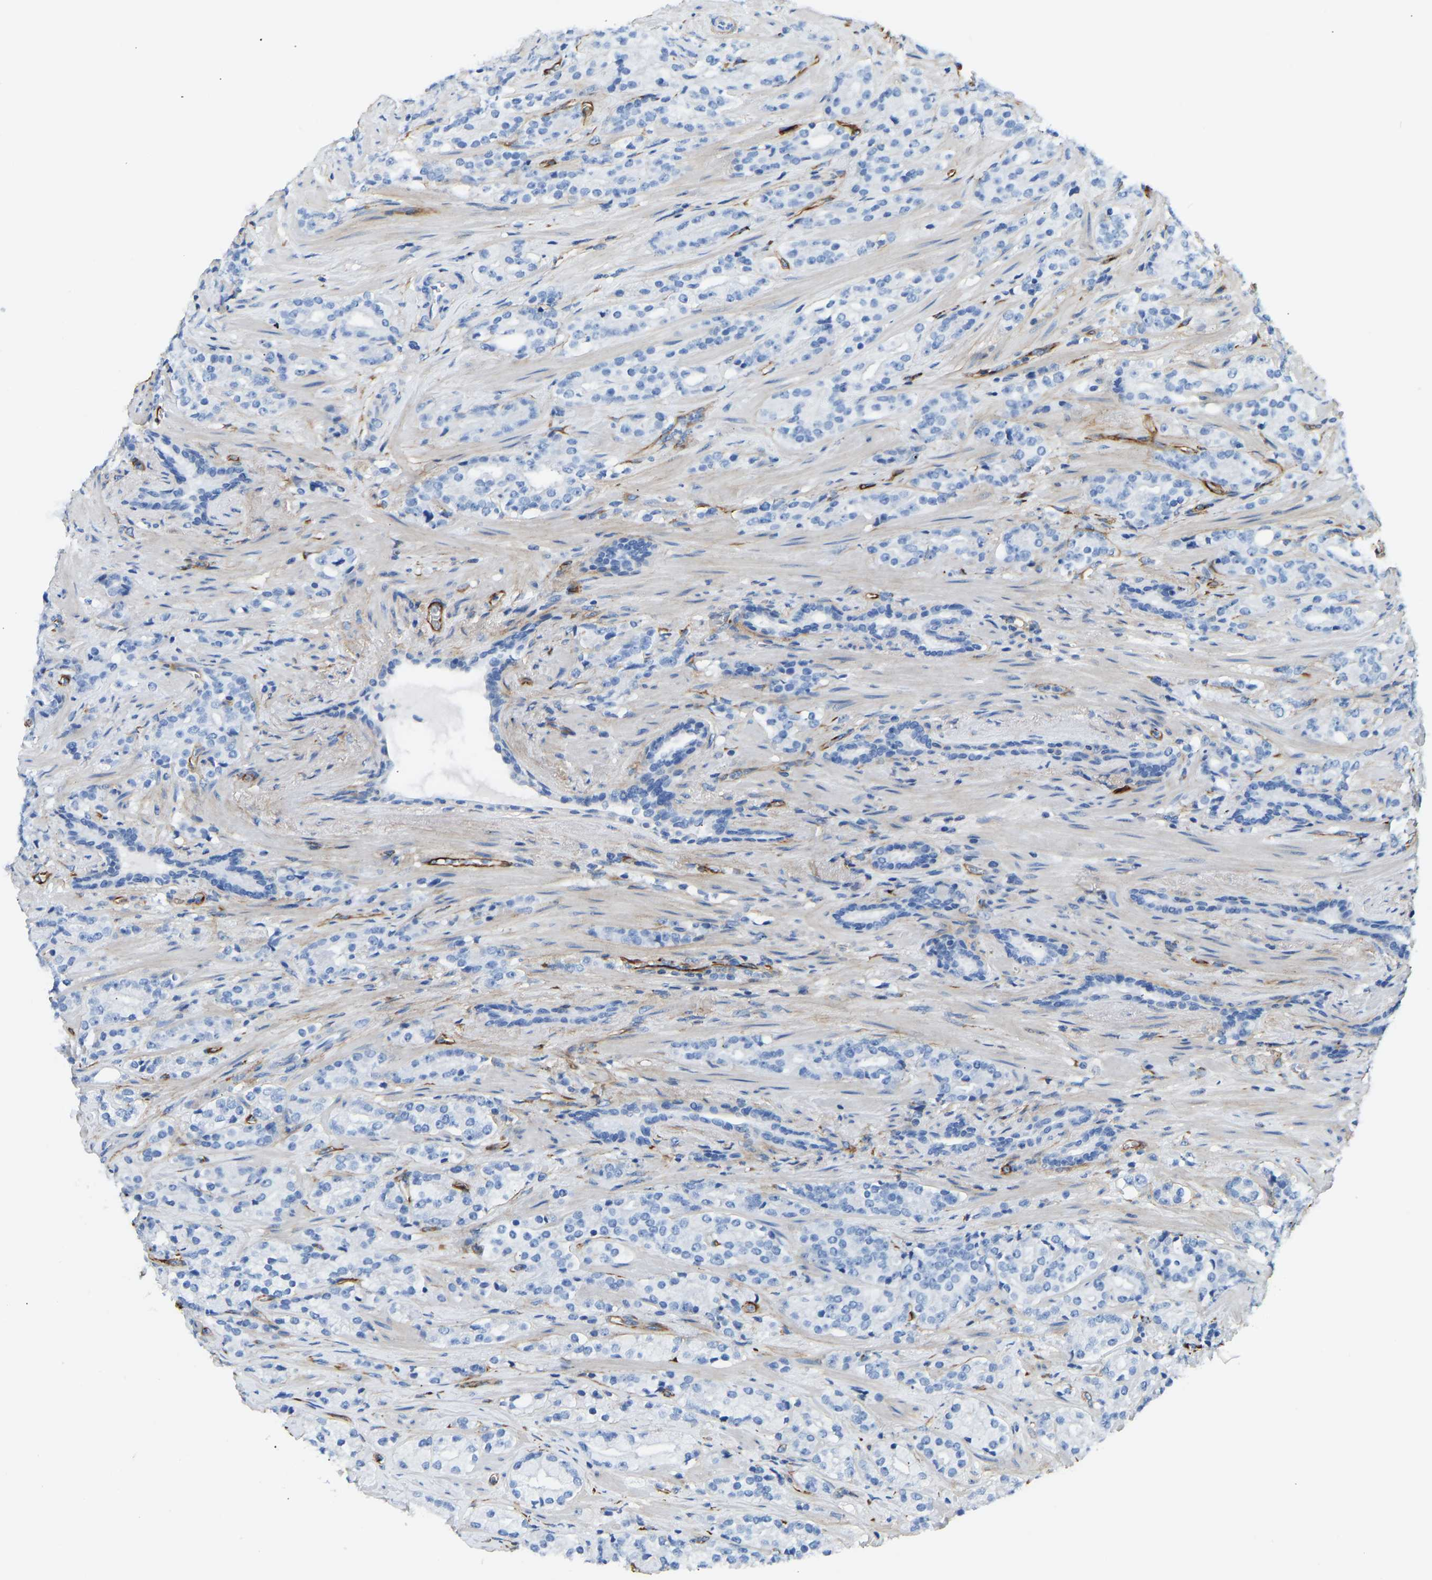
{"staining": {"intensity": "negative", "quantity": "none", "location": "none"}, "tissue": "prostate cancer", "cell_type": "Tumor cells", "image_type": "cancer", "snomed": [{"axis": "morphology", "description": "Adenocarcinoma, High grade"}, {"axis": "topography", "description": "Prostate"}], "caption": "High power microscopy histopathology image of an IHC photomicrograph of prostate cancer, revealing no significant positivity in tumor cells. Brightfield microscopy of immunohistochemistry stained with DAB (brown) and hematoxylin (blue), captured at high magnification.", "gene": "COL15A1", "patient": {"sex": "male", "age": 71}}